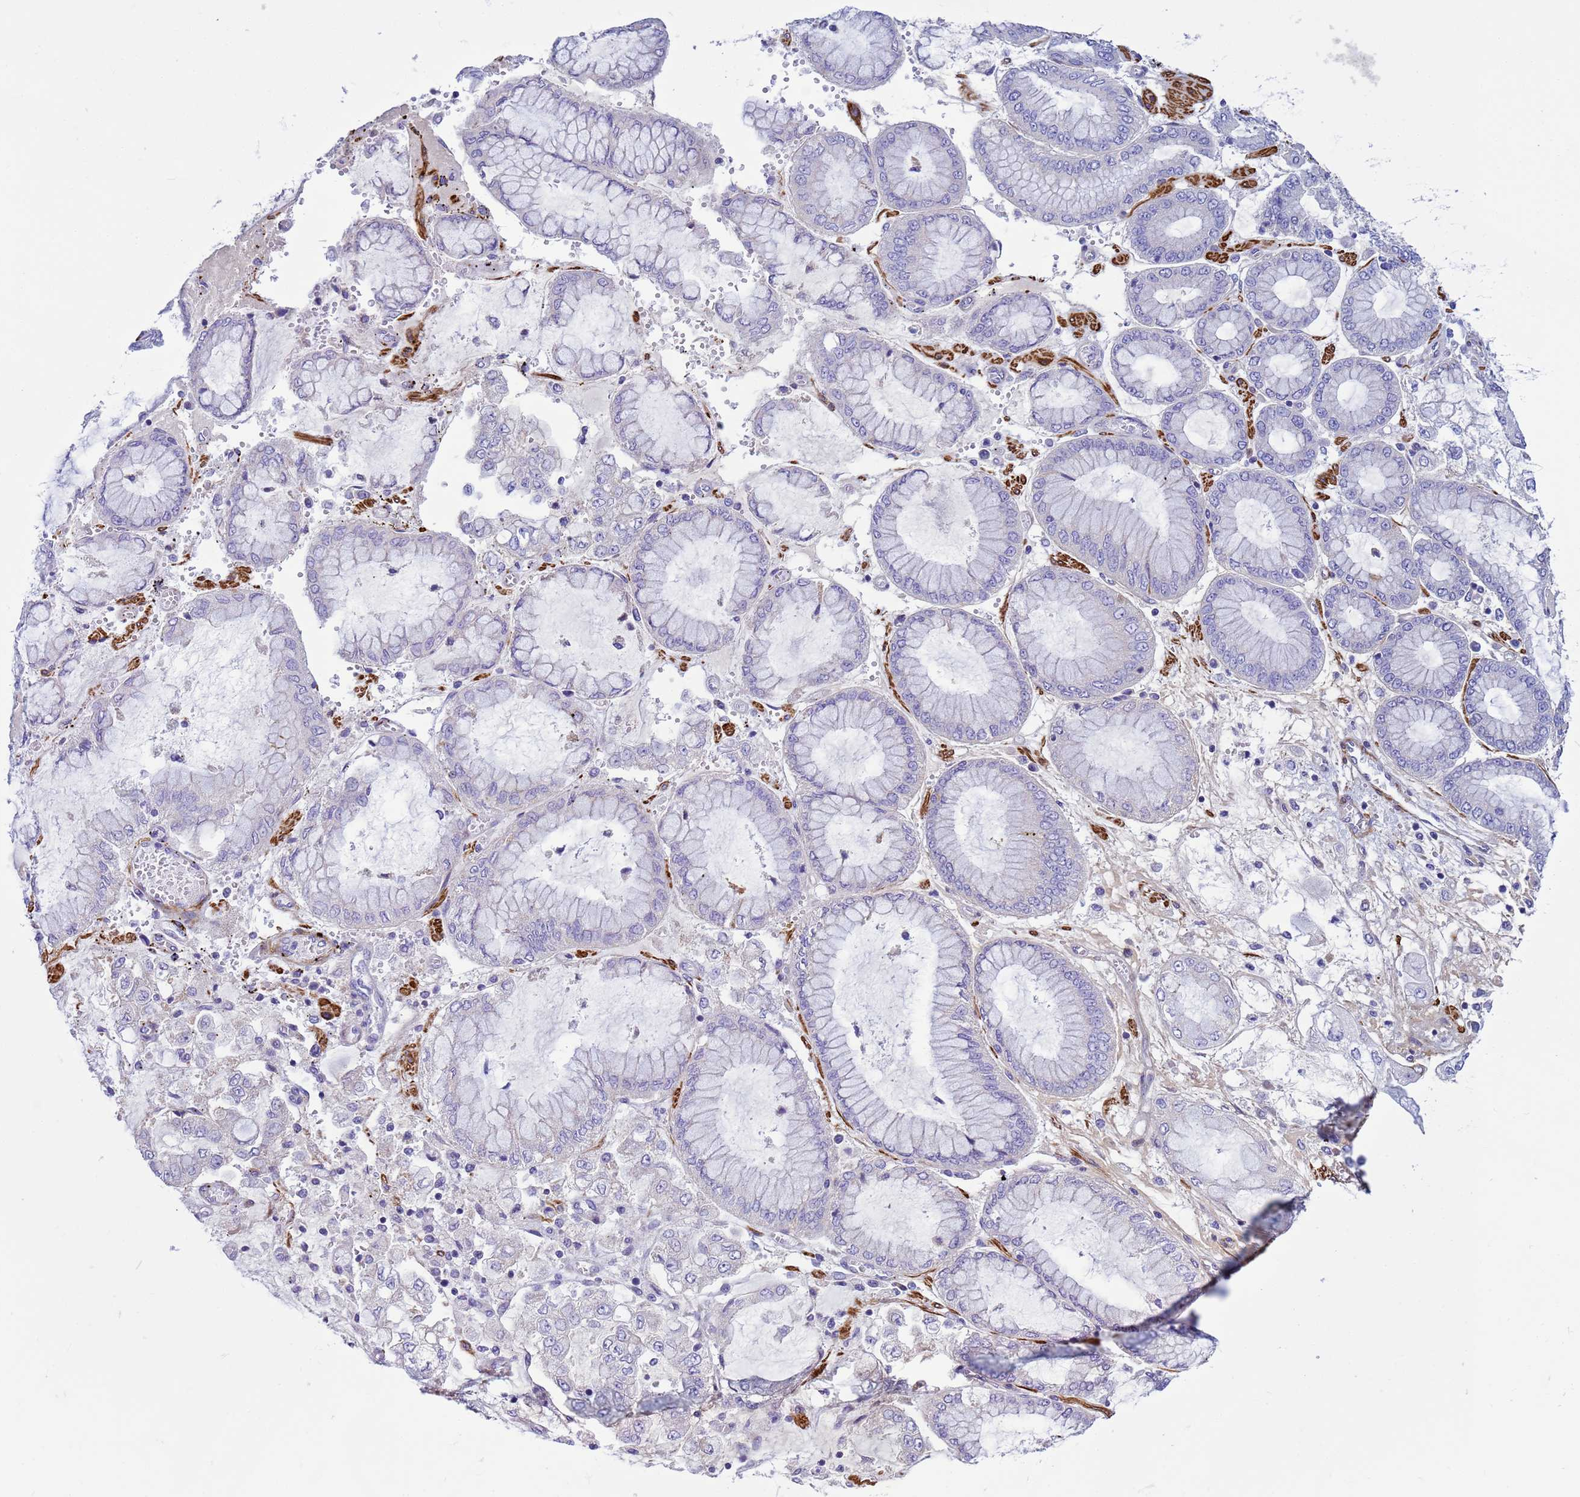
{"staining": {"intensity": "negative", "quantity": "none", "location": "none"}, "tissue": "stomach cancer", "cell_type": "Tumor cells", "image_type": "cancer", "snomed": [{"axis": "morphology", "description": "Adenocarcinoma, NOS"}, {"axis": "topography", "description": "Stomach"}], "caption": "Immunohistochemical staining of stomach cancer (adenocarcinoma) shows no significant positivity in tumor cells.", "gene": "P2RX7", "patient": {"sex": "male", "age": 76}}